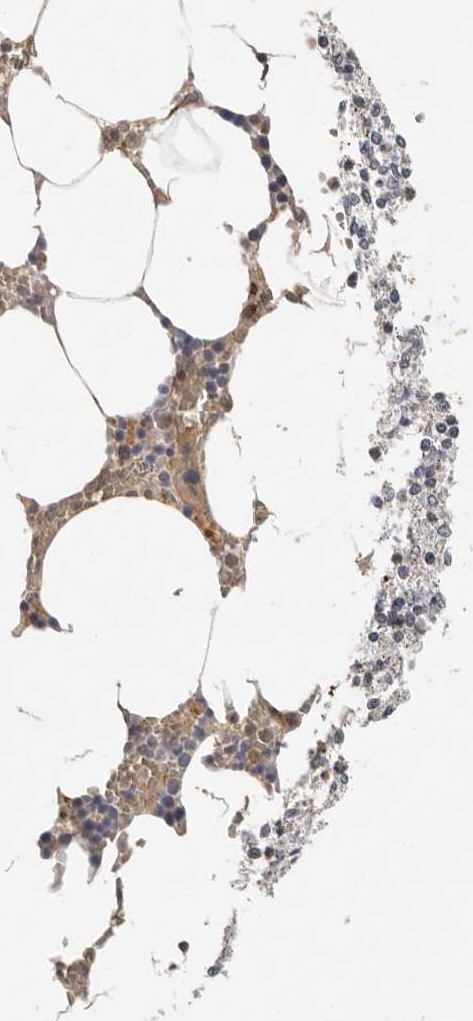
{"staining": {"intensity": "weak", "quantity": "25%-75%", "location": "cytoplasmic/membranous,nuclear"}, "tissue": "bone marrow", "cell_type": "Hematopoietic cells", "image_type": "normal", "snomed": [{"axis": "morphology", "description": "Normal tissue, NOS"}, {"axis": "topography", "description": "Bone marrow"}], "caption": "A high-resolution photomicrograph shows immunohistochemistry (IHC) staining of normal bone marrow, which displays weak cytoplasmic/membranous,nuclear expression in approximately 25%-75% of hematopoietic cells. (Stains: DAB (3,3'-diaminobenzidine) in brown, nuclei in blue, Microscopy: brightfield microscopy at high magnification).", "gene": "LRRC75A", "patient": {"sex": "male", "age": 70}}